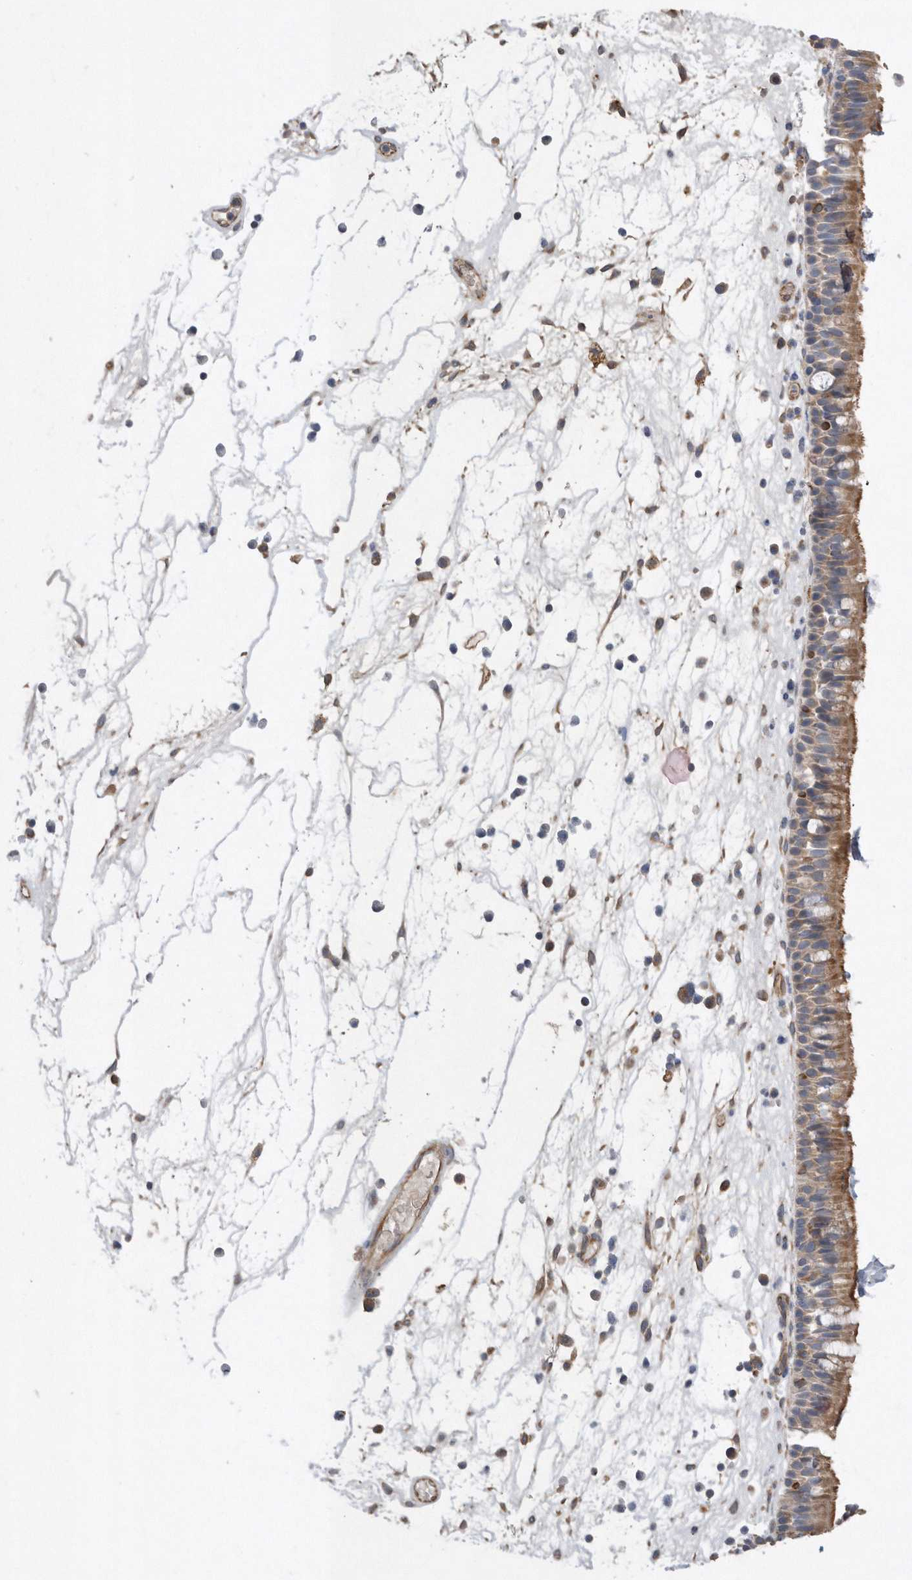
{"staining": {"intensity": "moderate", "quantity": "25%-75%", "location": "cytoplasmic/membranous"}, "tissue": "nasopharynx", "cell_type": "Respiratory epithelial cells", "image_type": "normal", "snomed": [{"axis": "morphology", "description": "Normal tissue, NOS"}, {"axis": "morphology", "description": "Inflammation, NOS"}, {"axis": "morphology", "description": "Malignant melanoma, Metastatic site"}, {"axis": "topography", "description": "Nasopharynx"}], "caption": "Protein analysis of normal nasopharynx reveals moderate cytoplasmic/membranous staining in about 25%-75% of respiratory epithelial cells.", "gene": "PON2", "patient": {"sex": "male", "age": 70}}